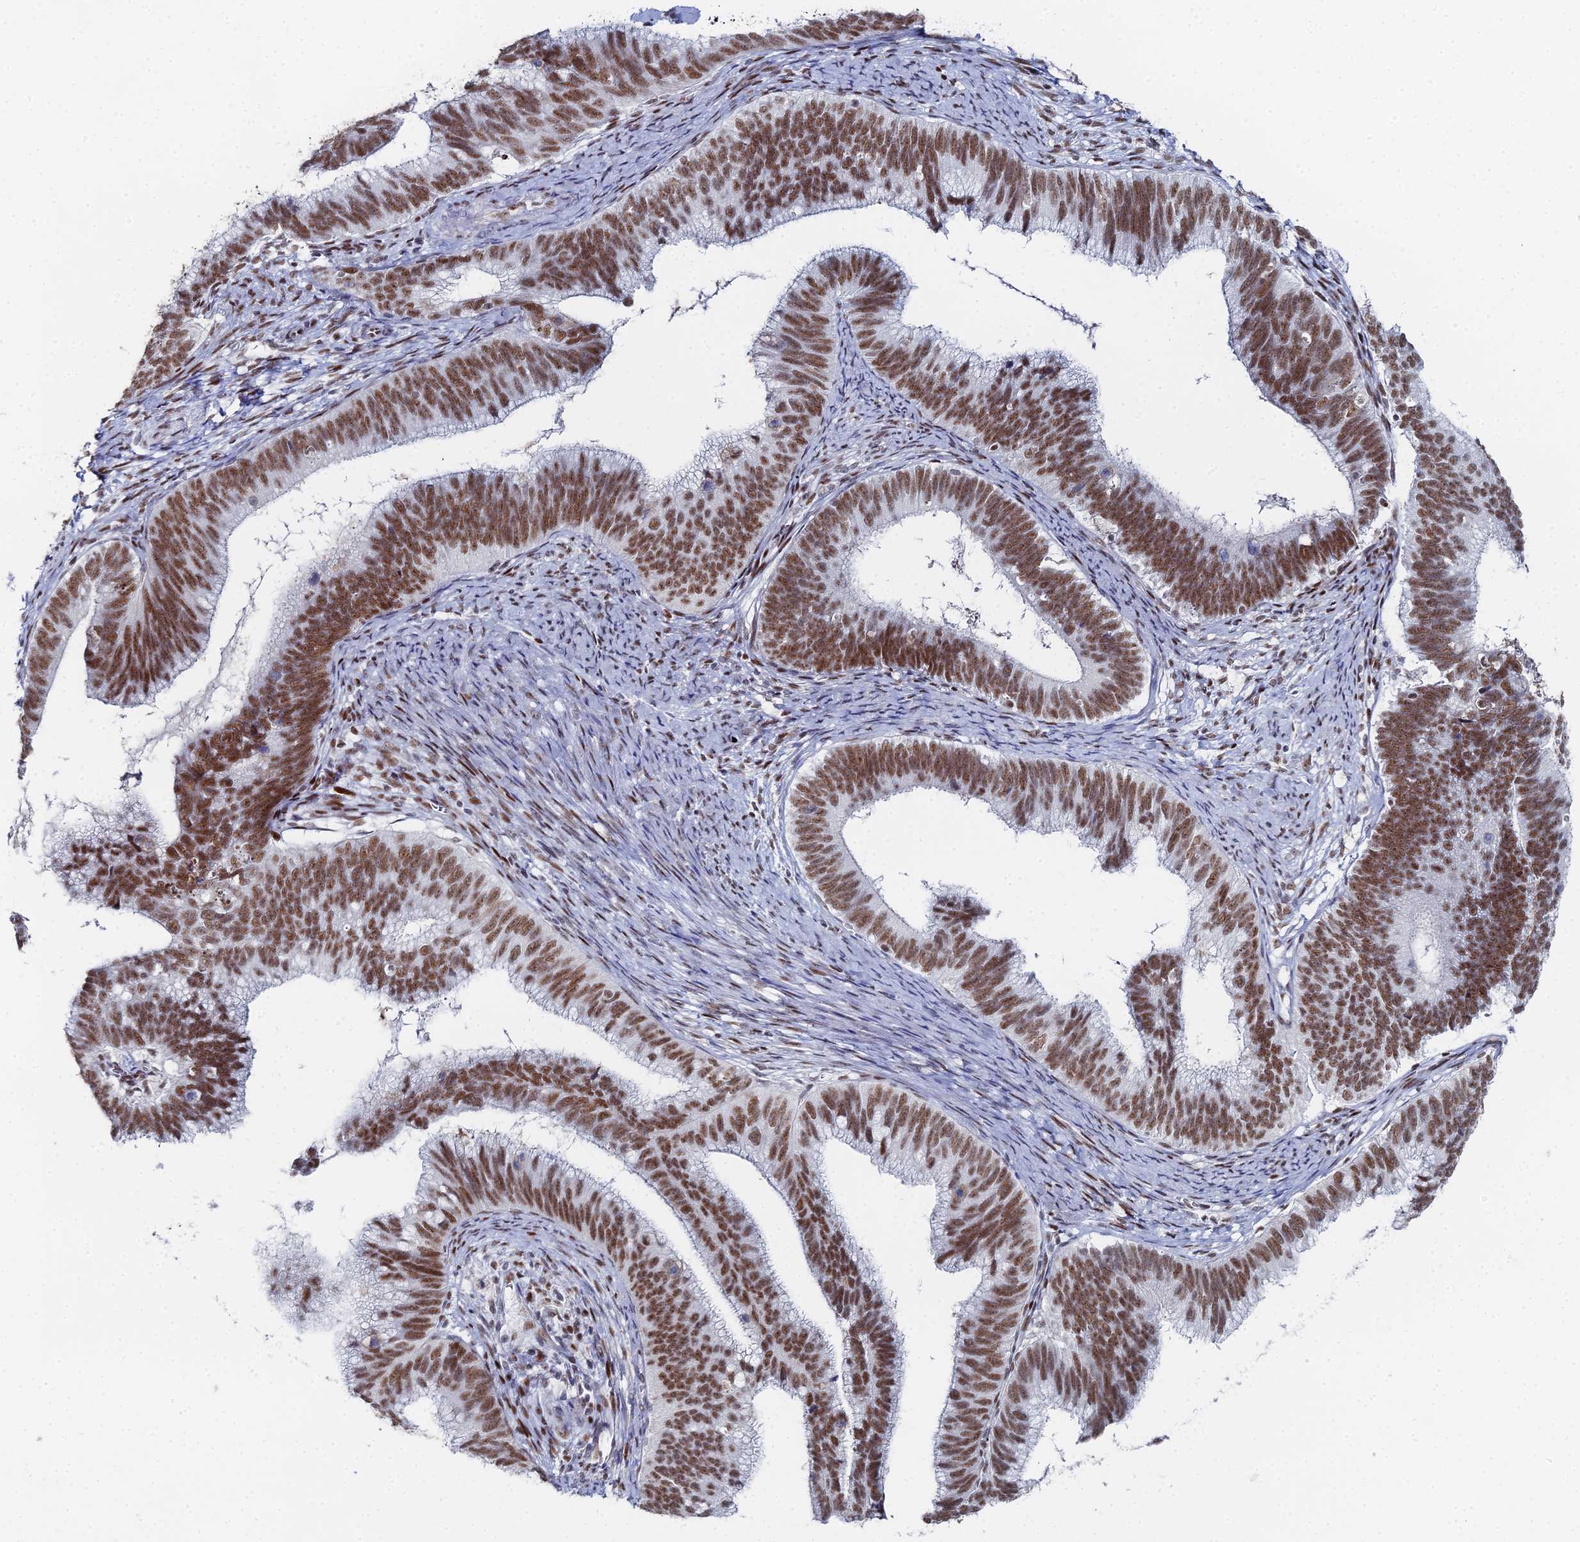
{"staining": {"intensity": "strong", "quantity": ">75%", "location": "nuclear"}, "tissue": "cervical cancer", "cell_type": "Tumor cells", "image_type": "cancer", "snomed": [{"axis": "morphology", "description": "Adenocarcinoma, NOS"}, {"axis": "topography", "description": "Cervix"}], "caption": "High-power microscopy captured an immunohistochemistry (IHC) histopathology image of cervical cancer, revealing strong nuclear expression in approximately >75% of tumor cells.", "gene": "GSC2", "patient": {"sex": "female", "age": 42}}